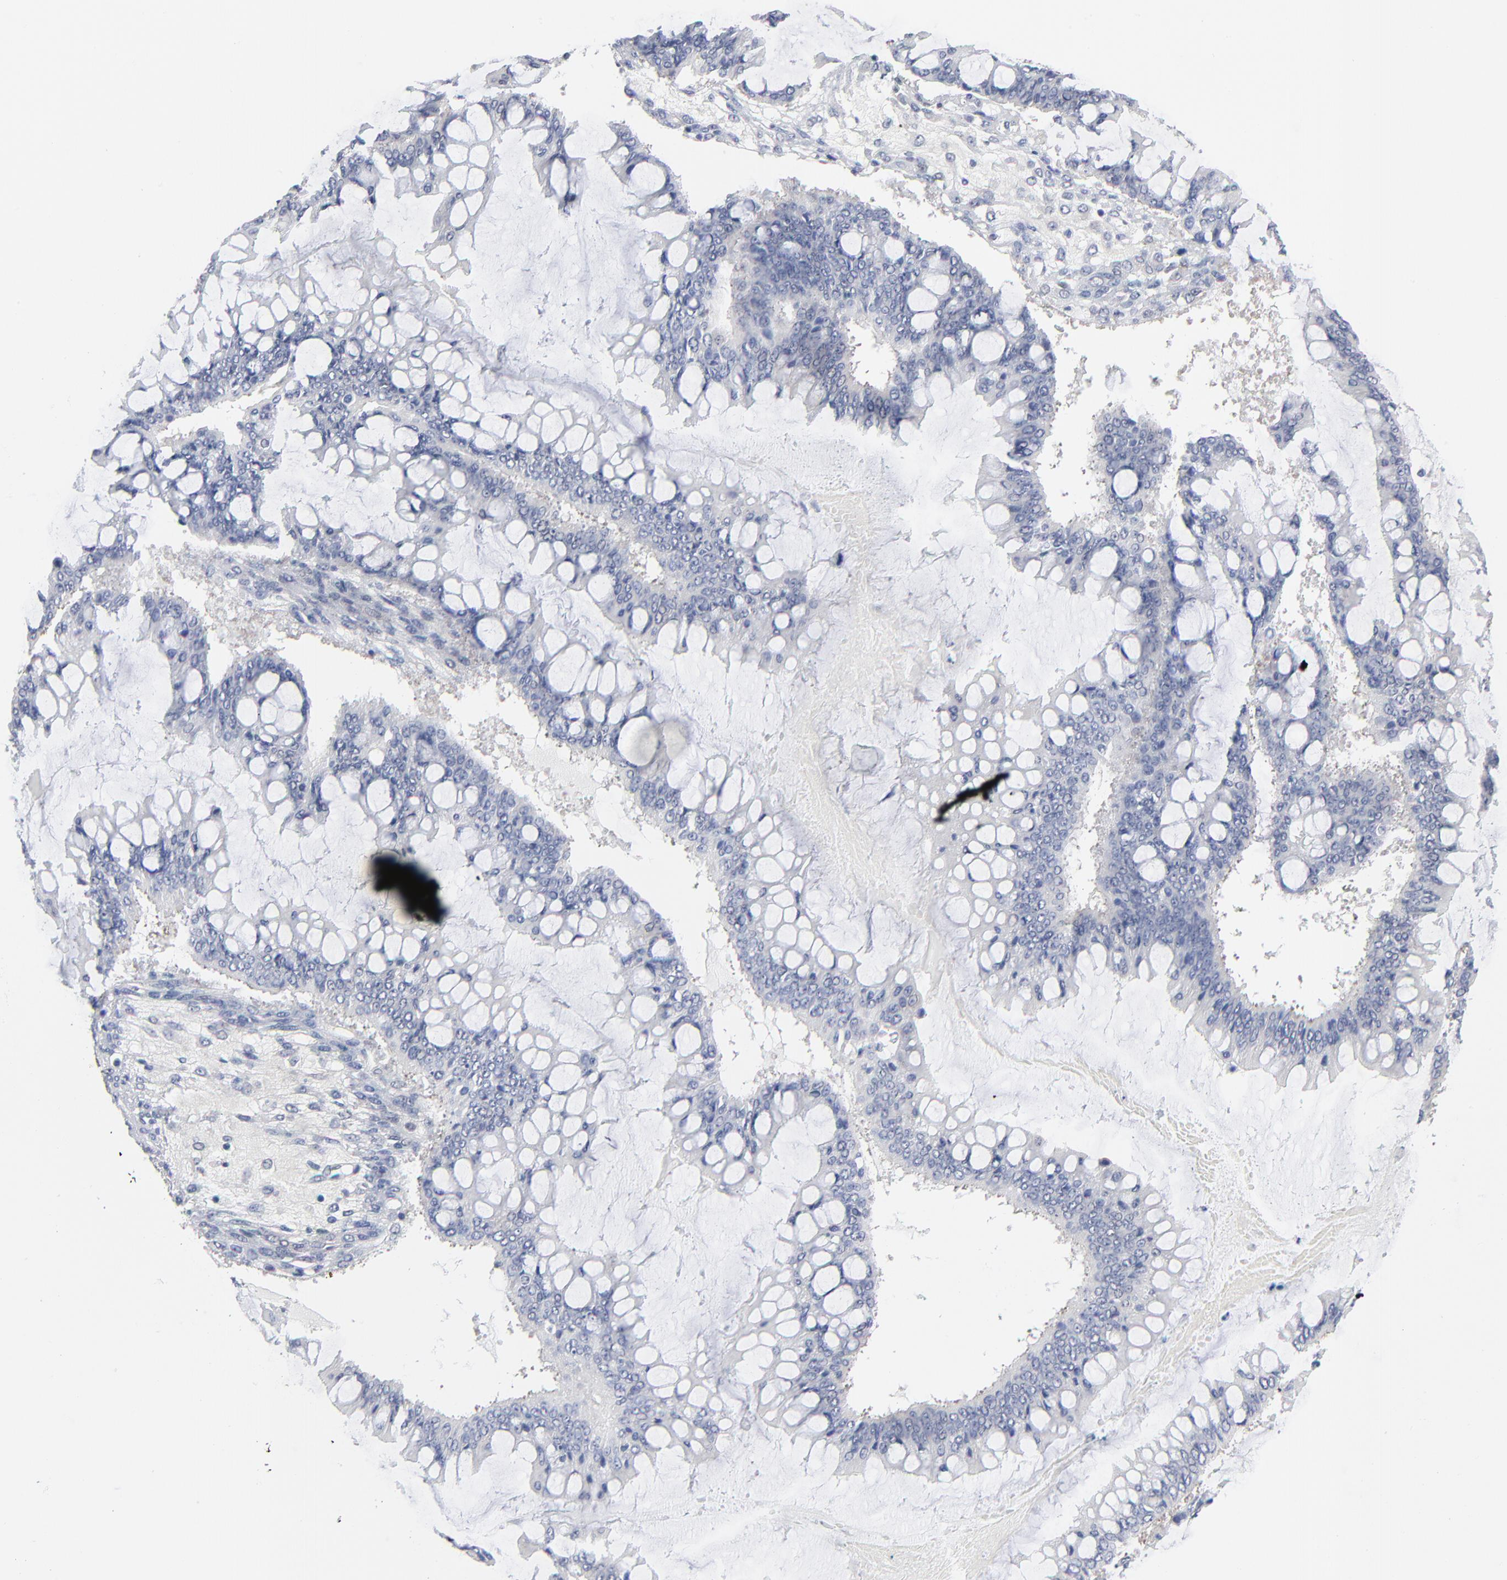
{"staining": {"intensity": "negative", "quantity": "none", "location": "none"}, "tissue": "ovarian cancer", "cell_type": "Tumor cells", "image_type": "cancer", "snomed": [{"axis": "morphology", "description": "Cystadenocarcinoma, mucinous, NOS"}, {"axis": "topography", "description": "Ovary"}], "caption": "DAB (3,3'-diaminobenzidine) immunohistochemical staining of human ovarian mucinous cystadenocarcinoma reveals no significant staining in tumor cells.", "gene": "RPS6KB1", "patient": {"sex": "female", "age": 73}}